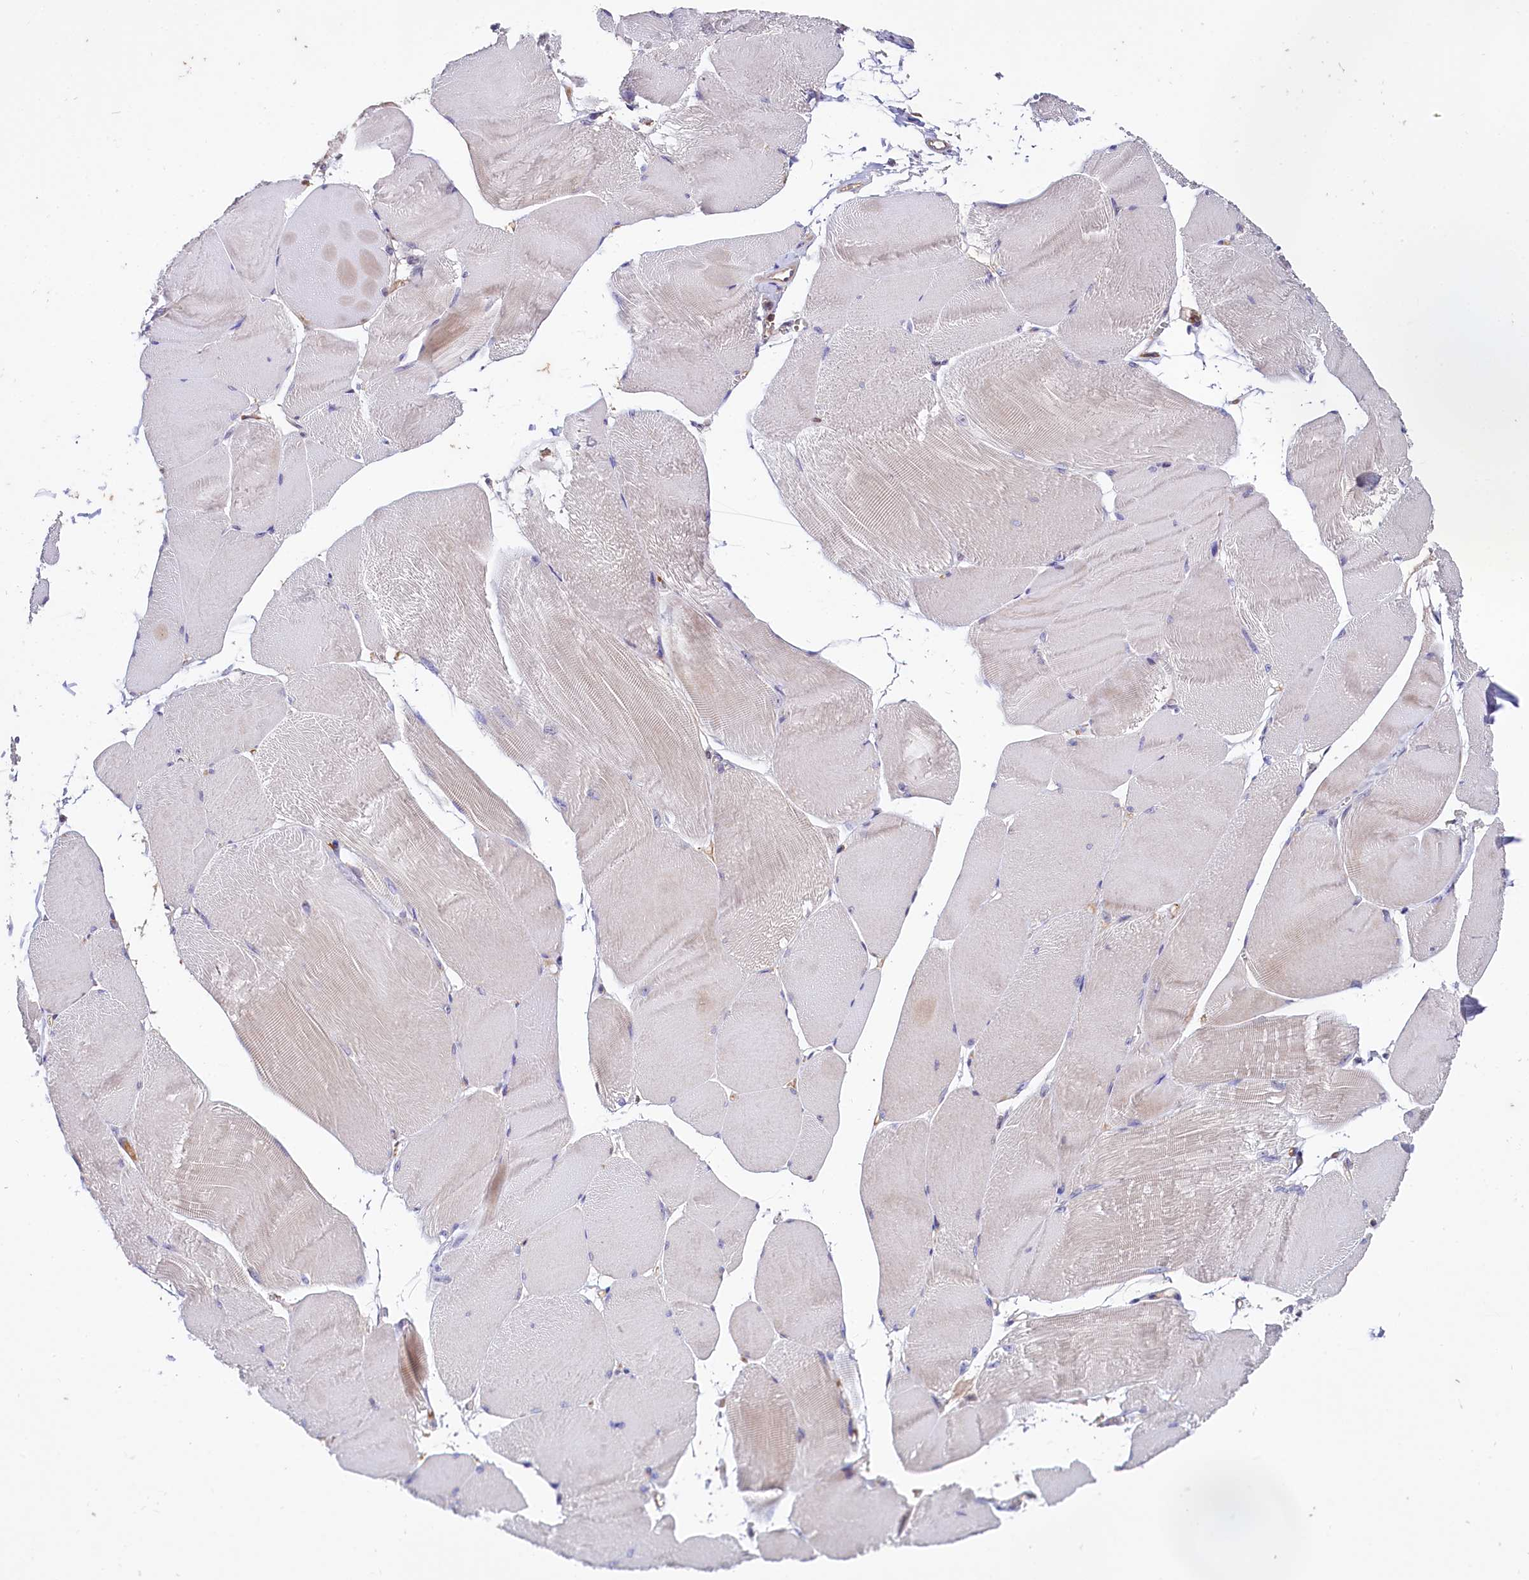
{"staining": {"intensity": "weak", "quantity": "25%-75%", "location": "cytoplasmic/membranous"}, "tissue": "skeletal muscle", "cell_type": "Myocytes", "image_type": "normal", "snomed": [{"axis": "morphology", "description": "Normal tissue, NOS"}, {"axis": "morphology", "description": "Basal cell carcinoma"}, {"axis": "topography", "description": "Skeletal muscle"}], "caption": "Benign skeletal muscle was stained to show a protein in brown. There is low levels of weak cytoplasmic/membranous expression in approximately 25%-75% of myocytes. (DAB IHC, brown staining for protein, blue staining for nuclei).", "gene": "RPUSD3", "patient": {"sex": "female", "age": 64}}